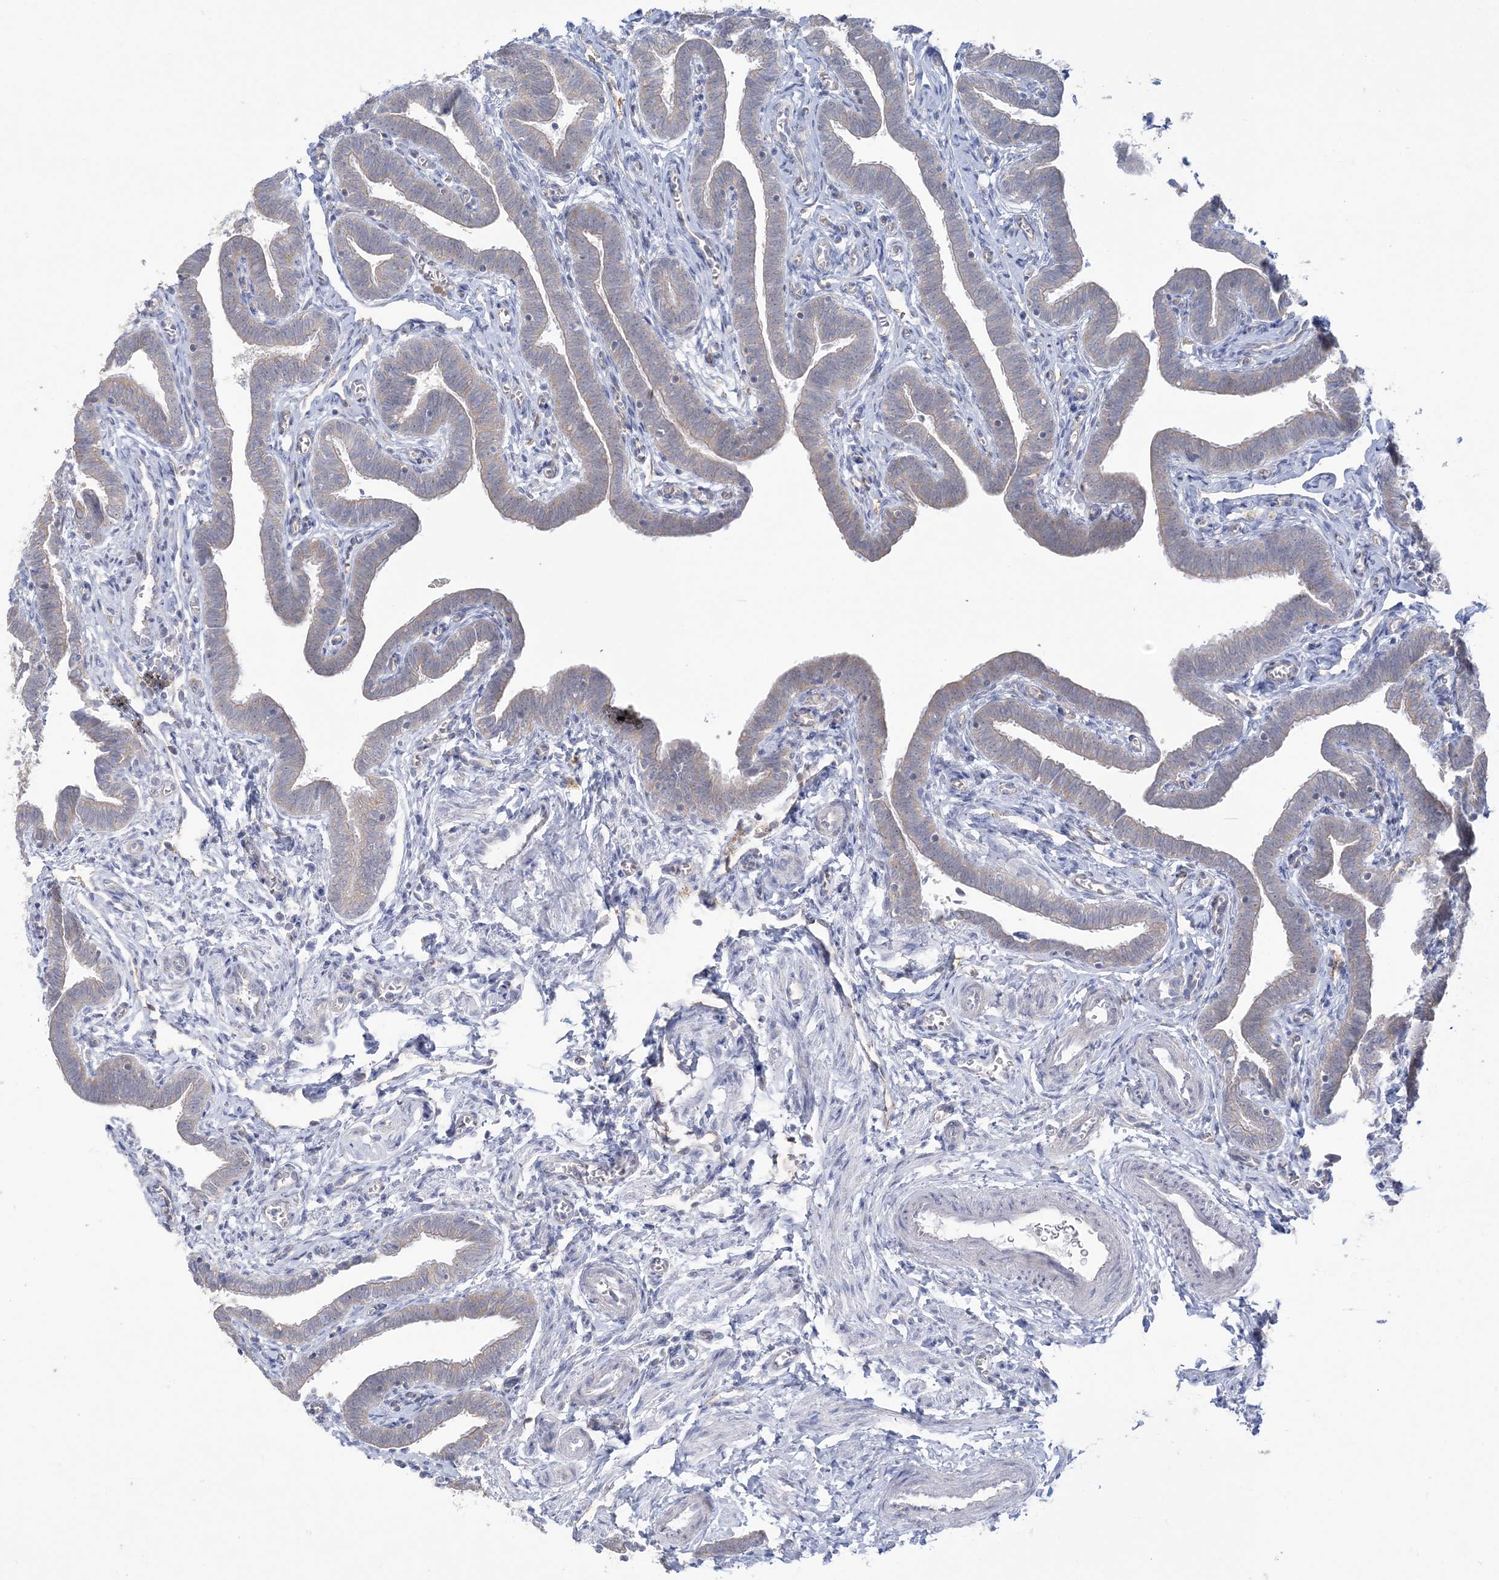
{"staining": {"intensity": "weak", "quantity": "25%-75%", "location": "cytoplasmic/membranous"}, "tissue": "fallopian tube", "cell_type": "Glandular cells", "image_type": "normal", "snomed": [{"axis": "morphology", "description": "Normal tissue, NOS"}, {"axis": "topography", "description": "Fallopian tube"}], "caption": "Glandular cells exhibit low levels of weak cytoplasmic/membranous positivity in about 25%-75% of cells in benign human fallopian tube.", "gene": "FARSB", "patient": {"sex": "female", "age": 36}}